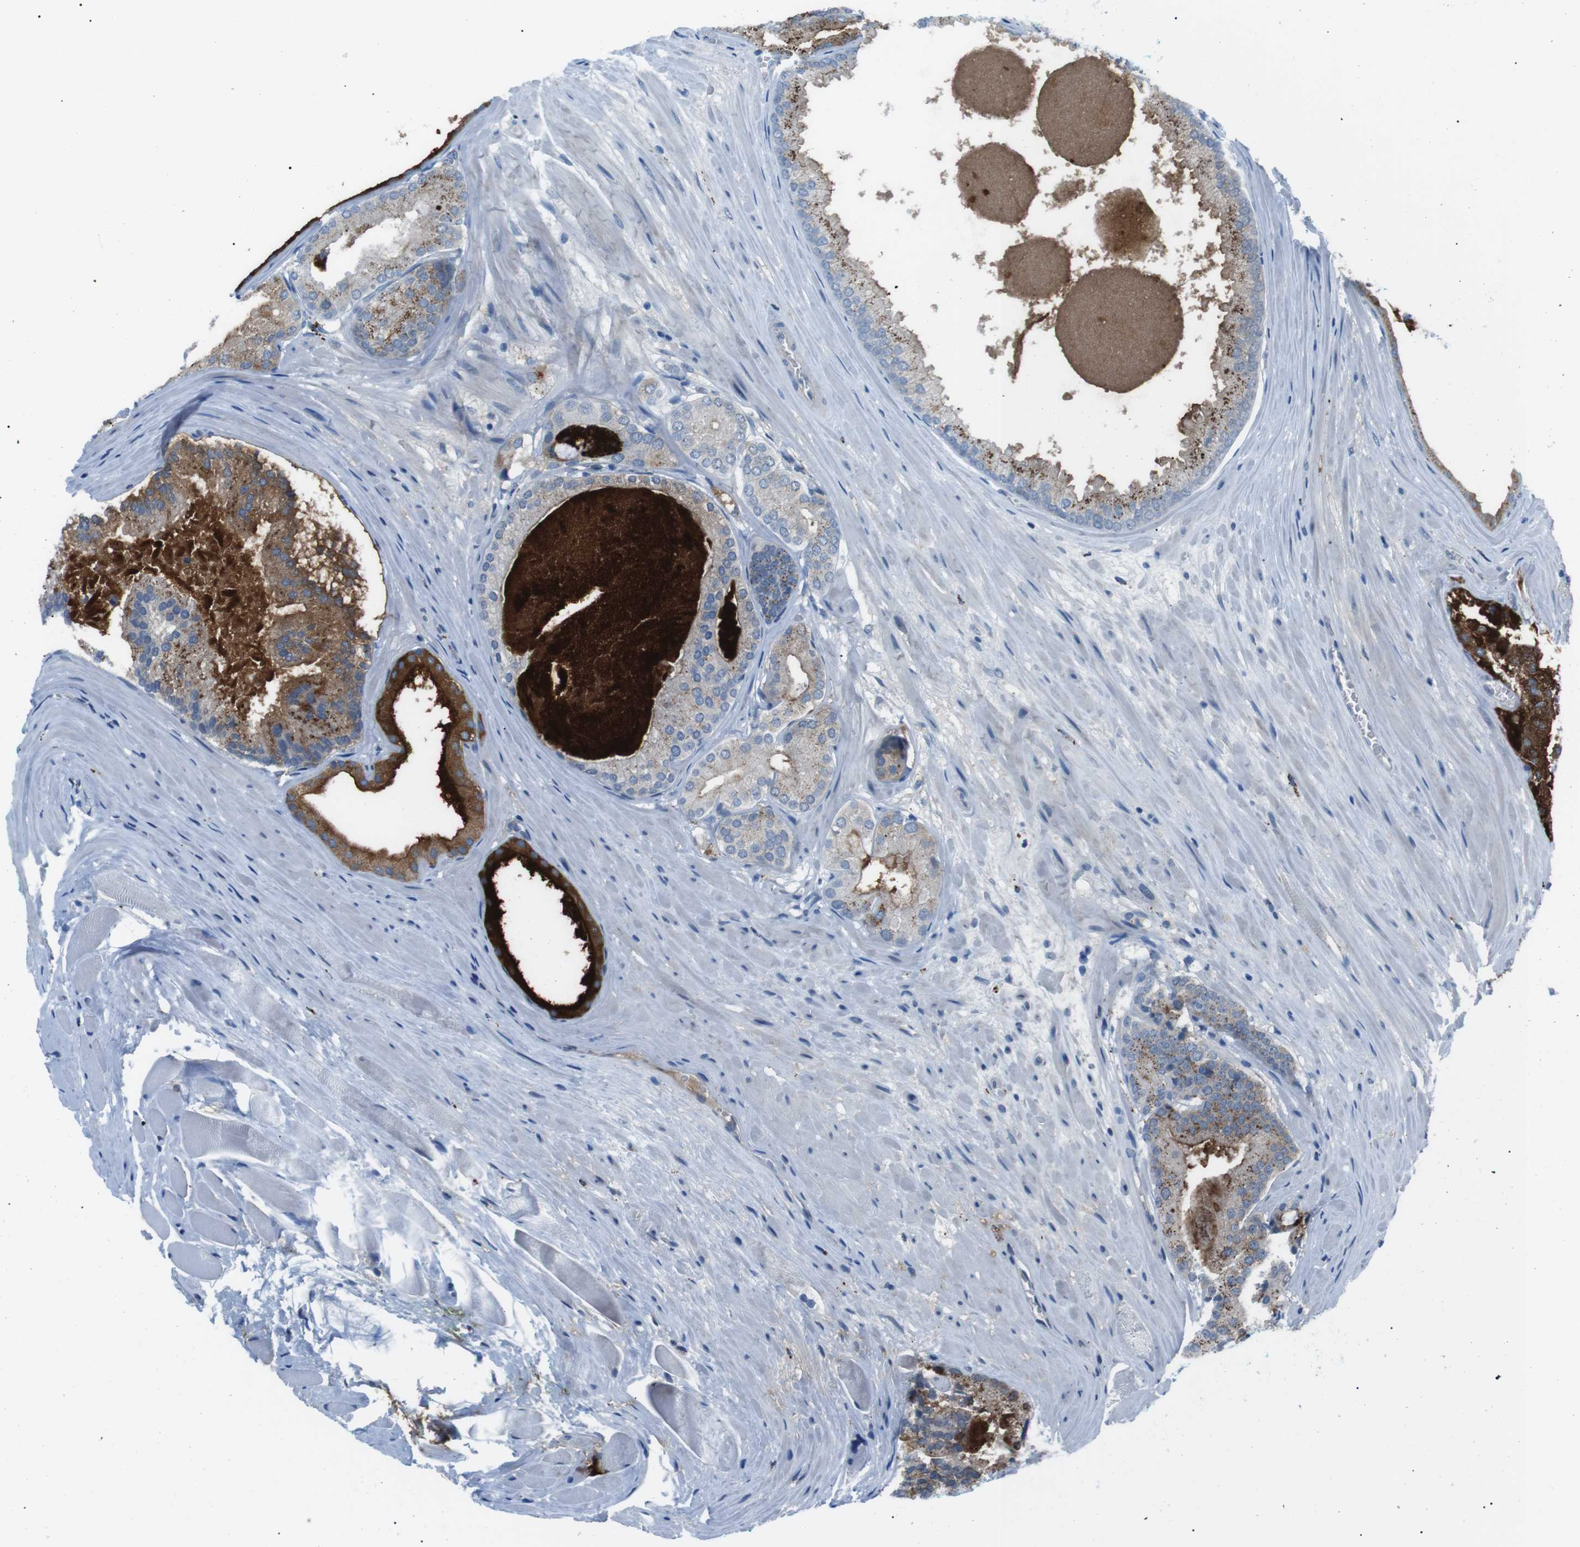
{"staining": {"intensity": "negative", "quantity": "none", "location": "none"}, "tissue": "prostate cancer", "cell_type": "Tumor cells", "image_type": "cancer", "snomed": [{"axis": "morphology", "description": "Adenocarcinoma, High grade"}, {"axis": "topography", "description": "Prostate"}], "caption": "An IHC histopathology image of prostate cancer is shown. There is no staining in tumor cells of prostate cancer. Brightfield microscopy of immunohistochemistry (IHC) stained with DAB (brown) and hematoxylin (blue), captured at high magnification.", "gene": "B4GALNT2", "patient": {"sex": "male", "age": 59}}